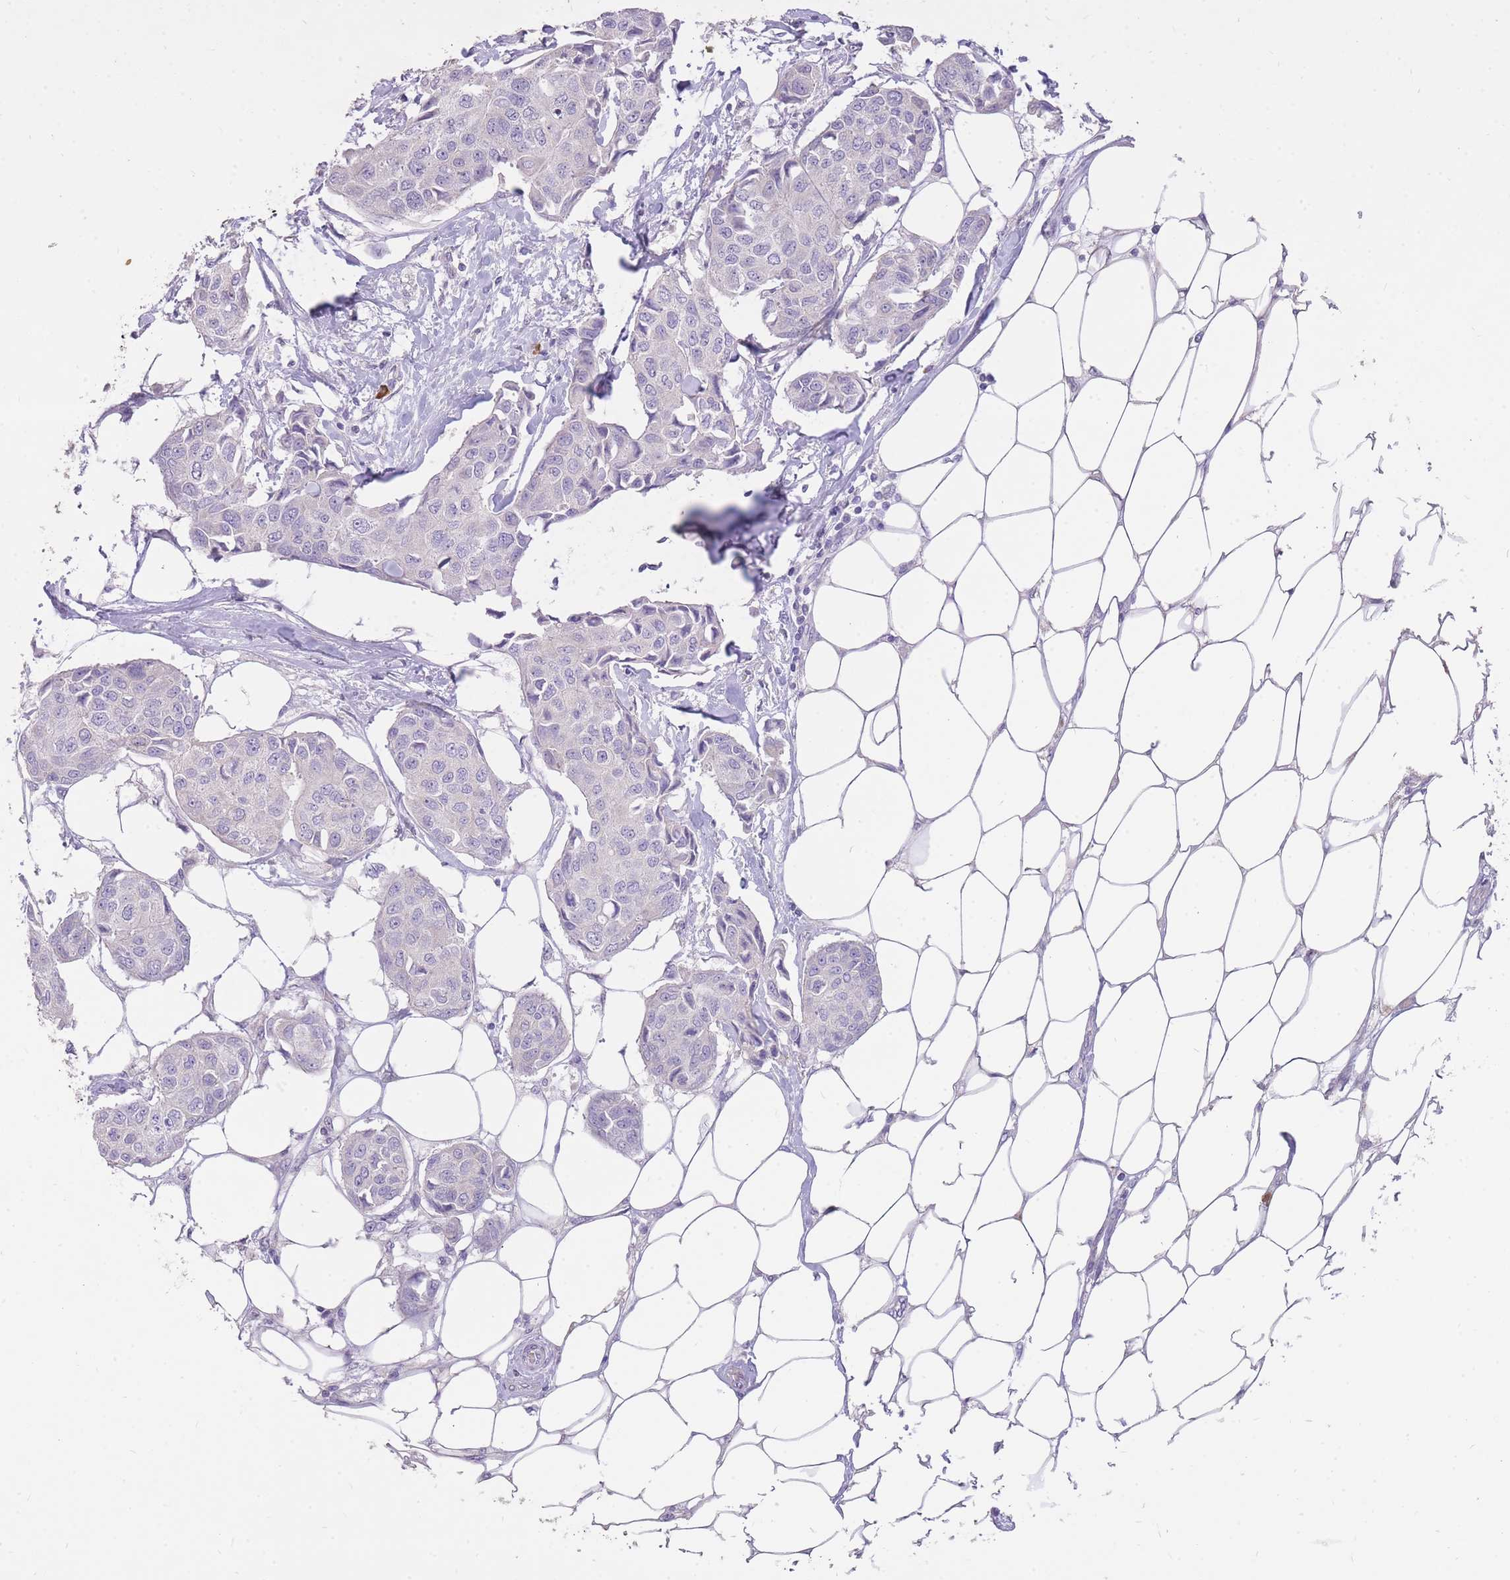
{"staining": {"intensity": "negative", "quantity": "none", "location": "none"}, "tissue": "breast cancer", "cell_type": "Tumor cells", "image_type": "cancer", "snomed": [{"axis": "morphology", "description": "Duct carcinoma"}, {"axis": "topography", "description": "Breast"}, {"axis": "topography", "description": "Lymph node"}], "caption": "Protein analysis of invasive ductal carcinoma (breast) displays no significant expression in tumor cells.", "gene": "FRG2C", "patient": {"sex": "female", "age": 80}}